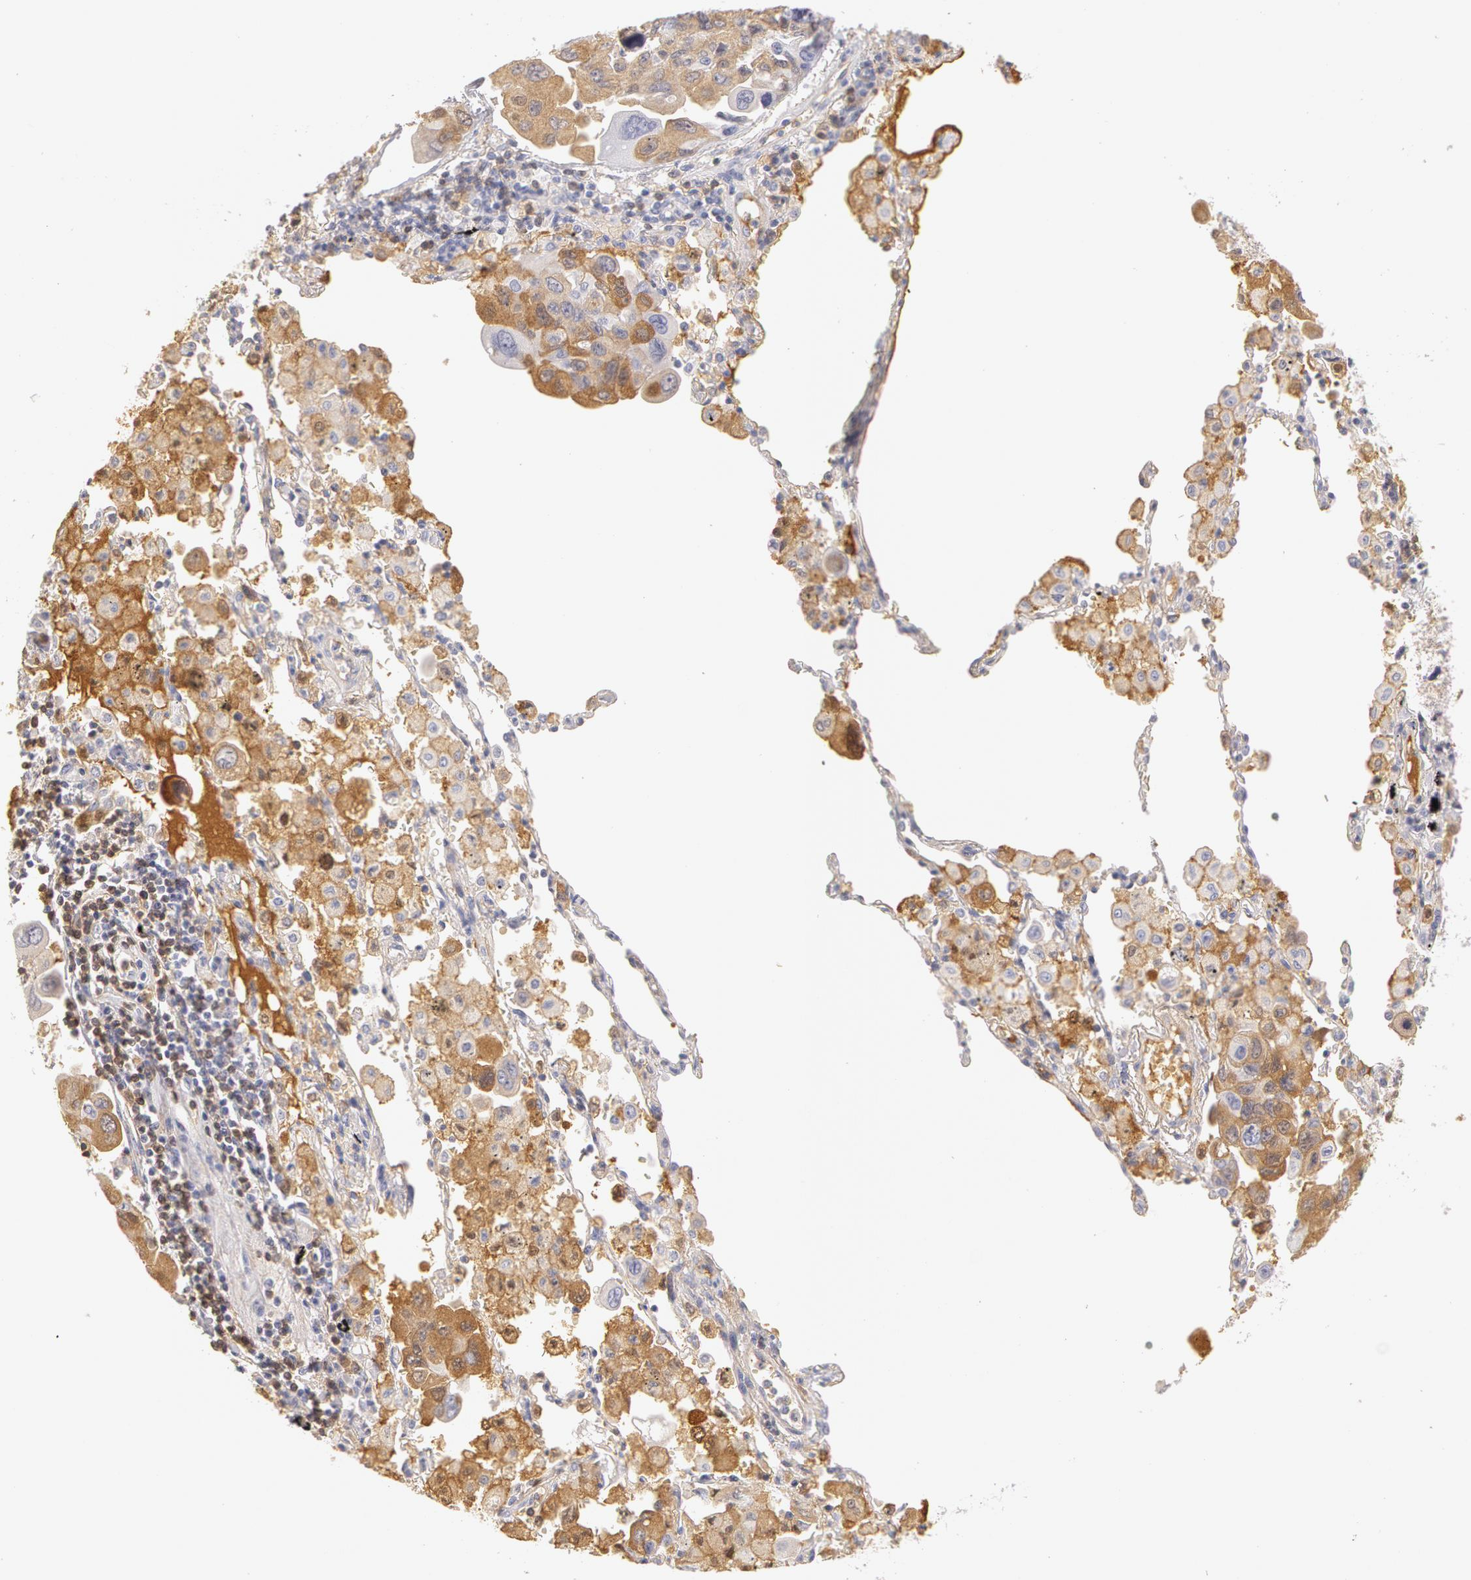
{"staining": {"intensity": "weak", "quantity": "<25%", "location": "cytoplasmic/membranous"}, "tissue": "lung cancer", "cell_type": "Tumor cells", "image_type": "cancer", "snomed": [{"axis": "morphology", "description": "Adenocarcinoma, NOS"}, {"axis": "topography", "description": "Lung"}], "caption": "Immunohistochemistry (IHC) micrograph of neoplastic tissue: human adenocarcinoma (lung) stained with DAB reveals no significant protein staining in tumor cells.", "gene": "AHSG", "patient": {"sex": "male", "age": 64}}